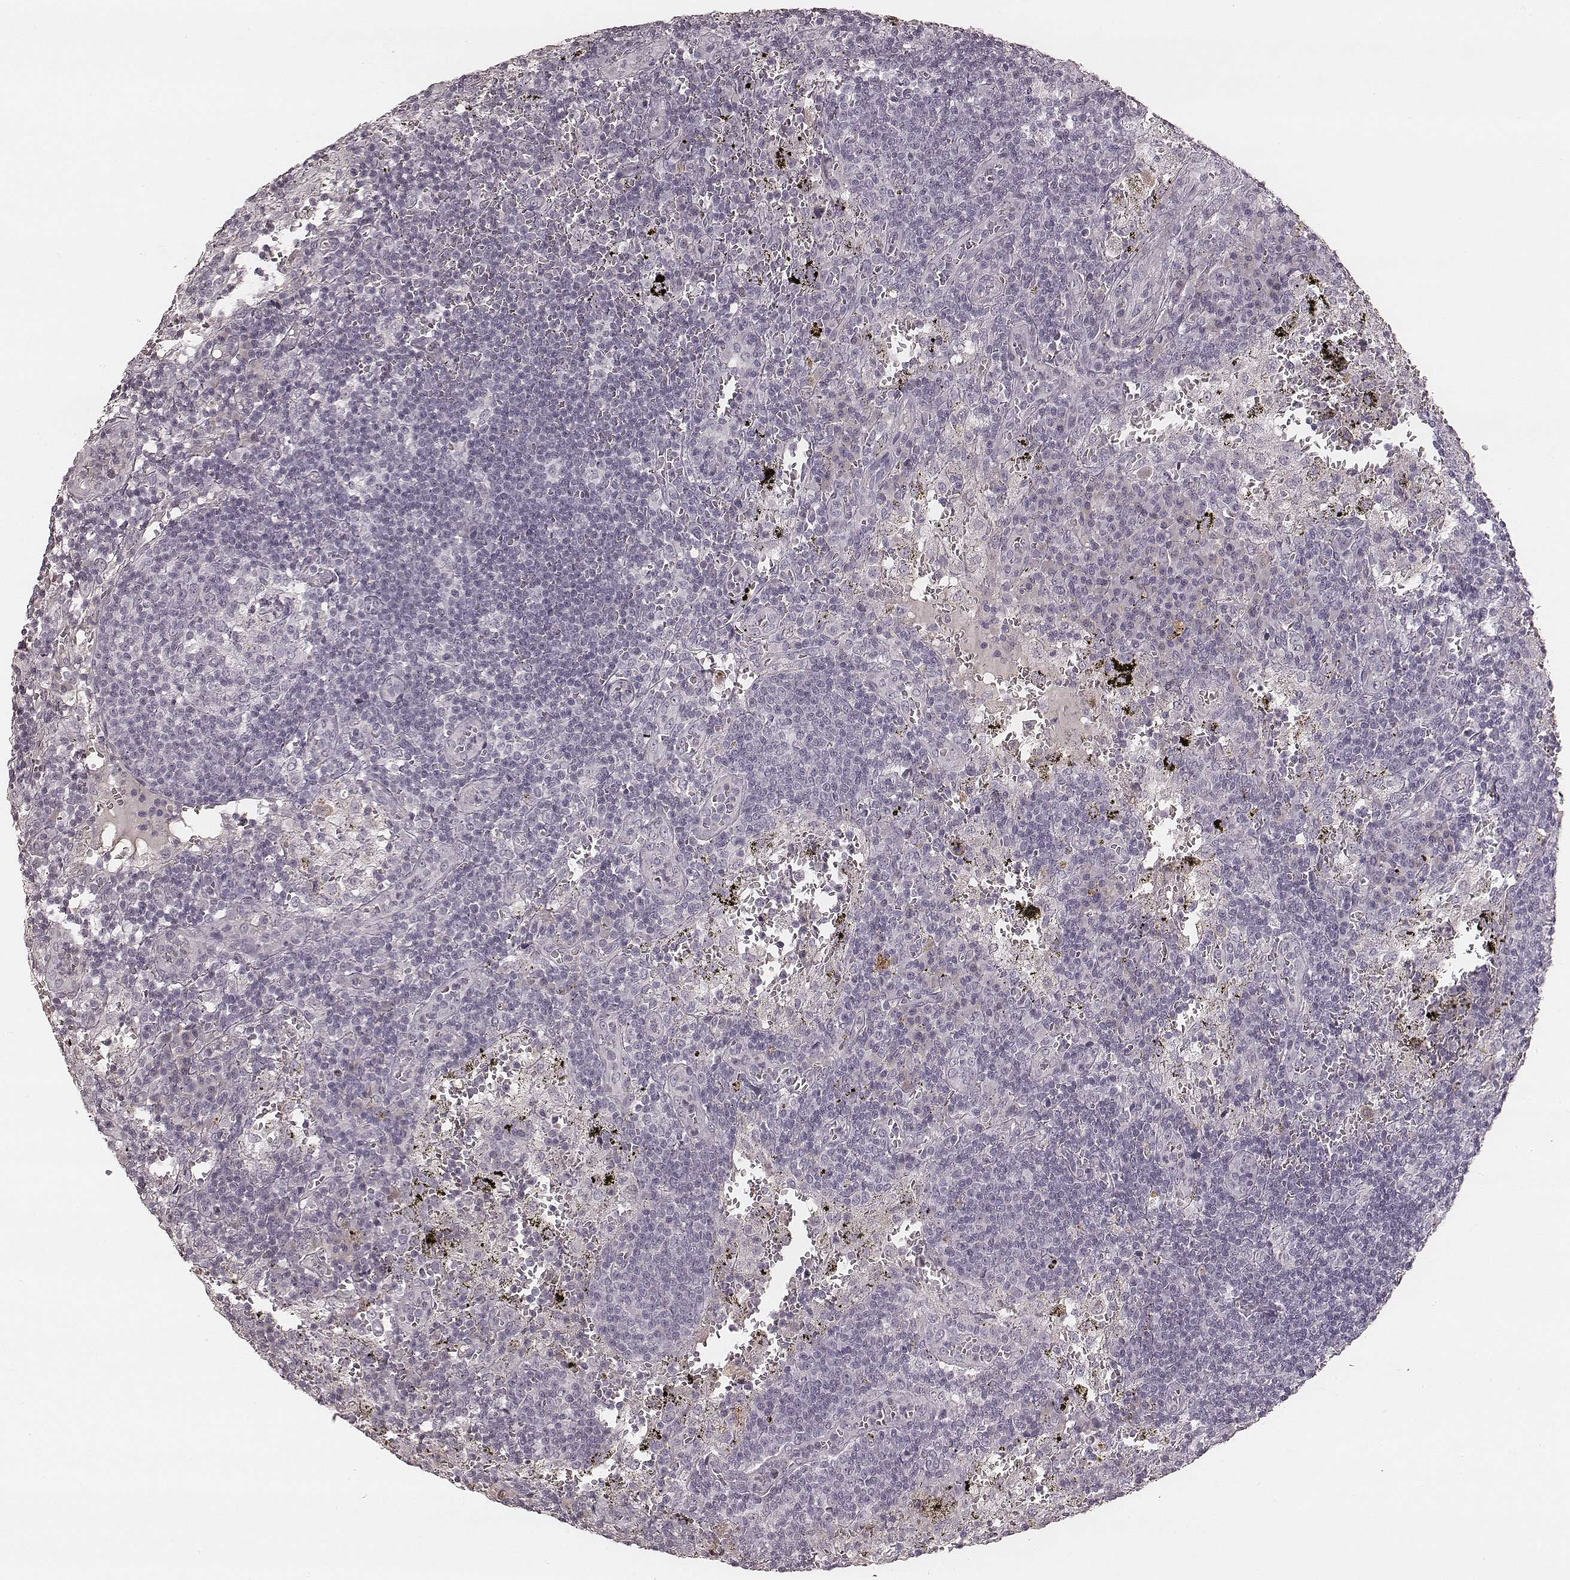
{"staining": {"intensity": "negative", "quantity": "none", "location": "none"}, "tissue": "lymph node", "cell_type": "Germinal center cells", "image_type": "normal", "snomed": [{"axis": "morphology", "description": "Normal tissue, NOS"}, {"axis": "topography", "description": "Lymph node"}], "caption": "This histopathology image is of benign lymph node stained with immunohistochemistry to label a protein in brown with the nuclei are counter-stained blue. There is no expression in germinal center cells. (DAB (3,3'-diaminobenzidine) immunohistochemistry, high magnification).", "gene": "SMIM24", "patient": {"sex": "male", "age": 62}}